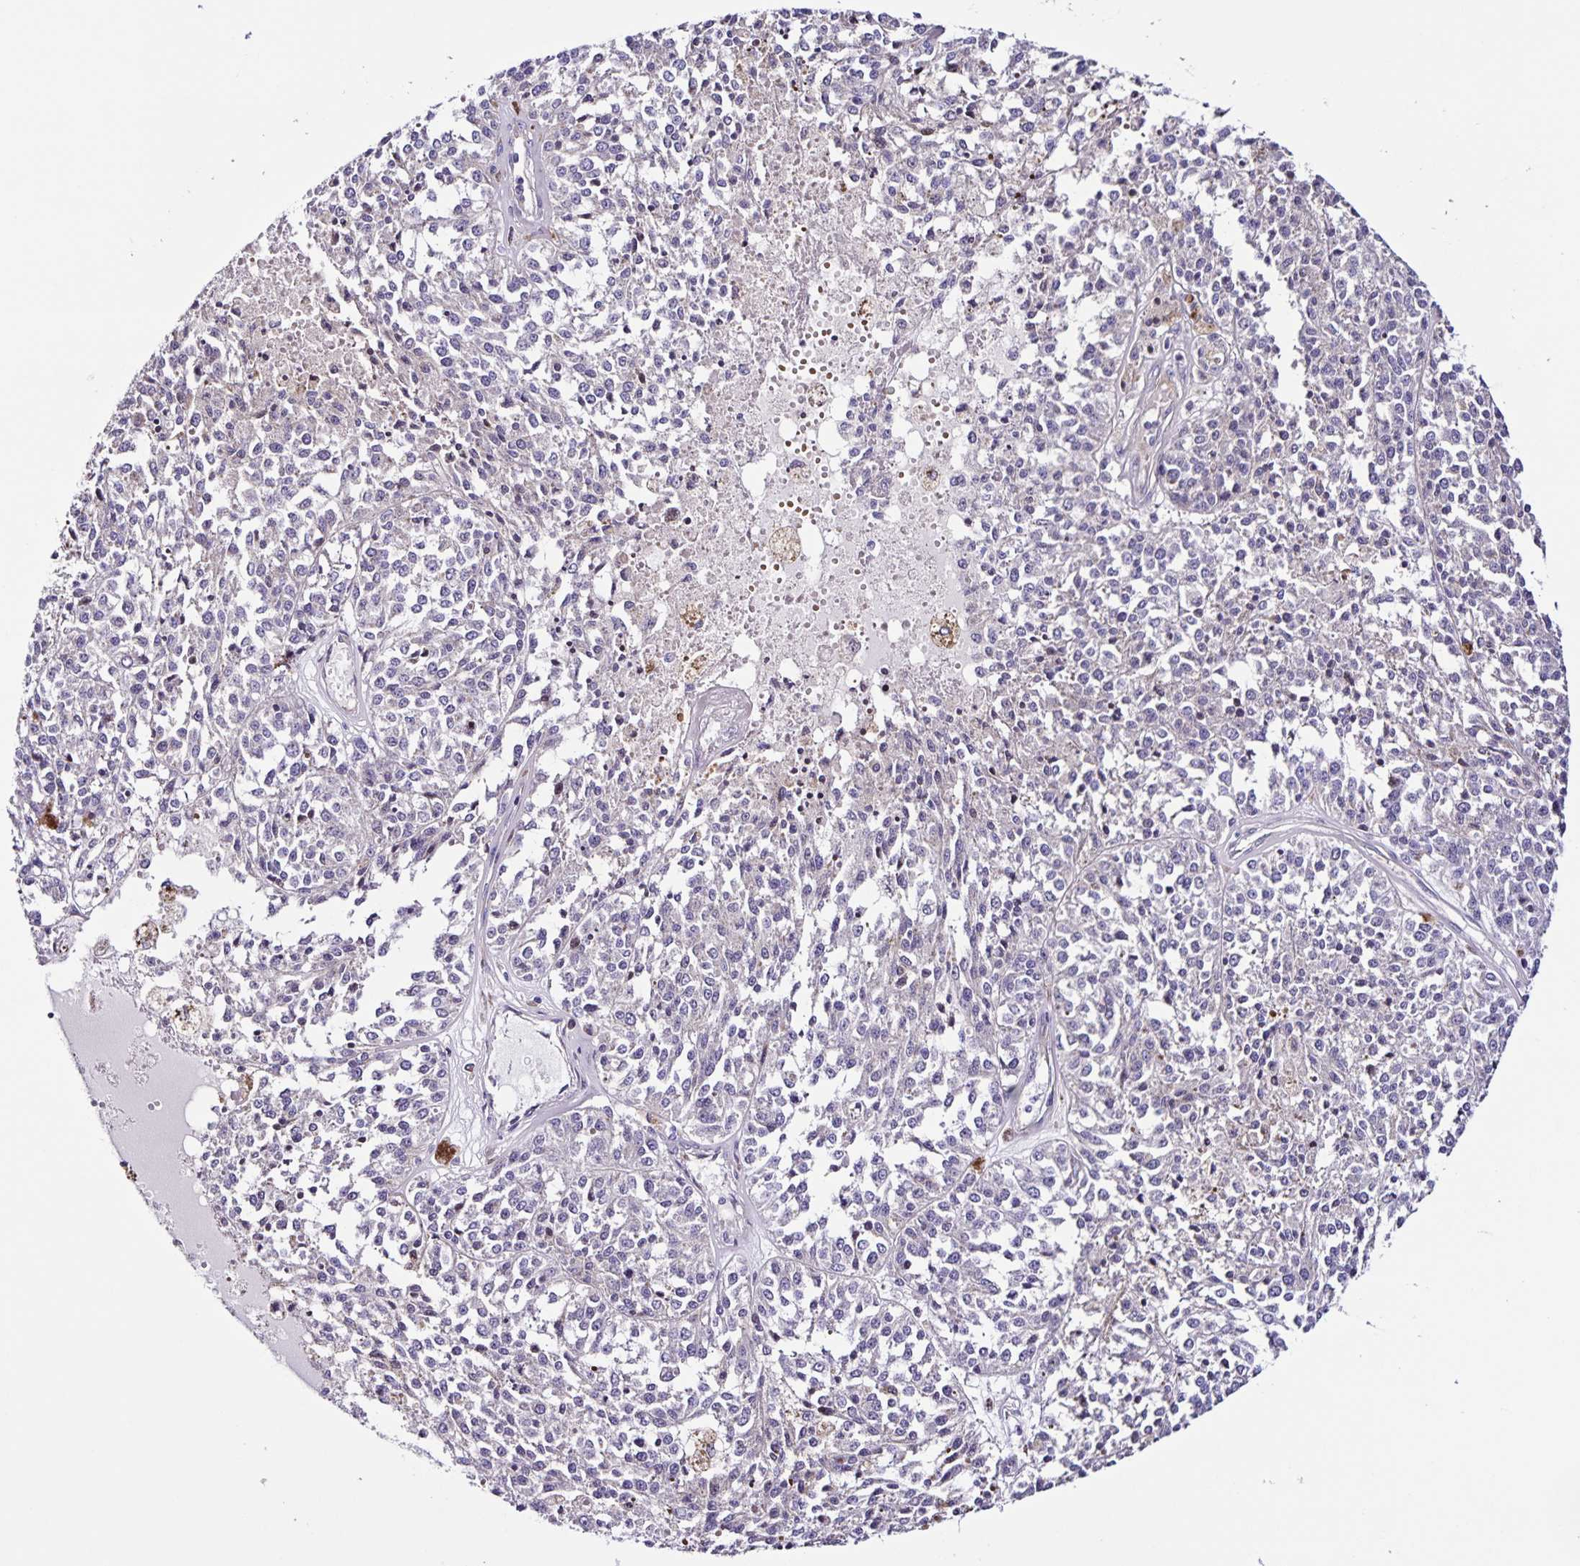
{"staining": {"intensity": "negative", "quantity": "none", "location": "none"}, "tissue": "melanoma", "cell_type": "Tumor cells", "image_type": "cancer", "snomed": [{"axis": "morphology", "description": "Malignant melanoma, Metastatic site"}, {"axis": "topography", "description": "Lymph node"}], "caption": "DAB (3,3'-diaminobenzidine) immunohistochemical staining of human melanoma displays no significant expression in tumor cells.", "gene": "RNFT2", "patient": {"sex": "female", "age": 64}}